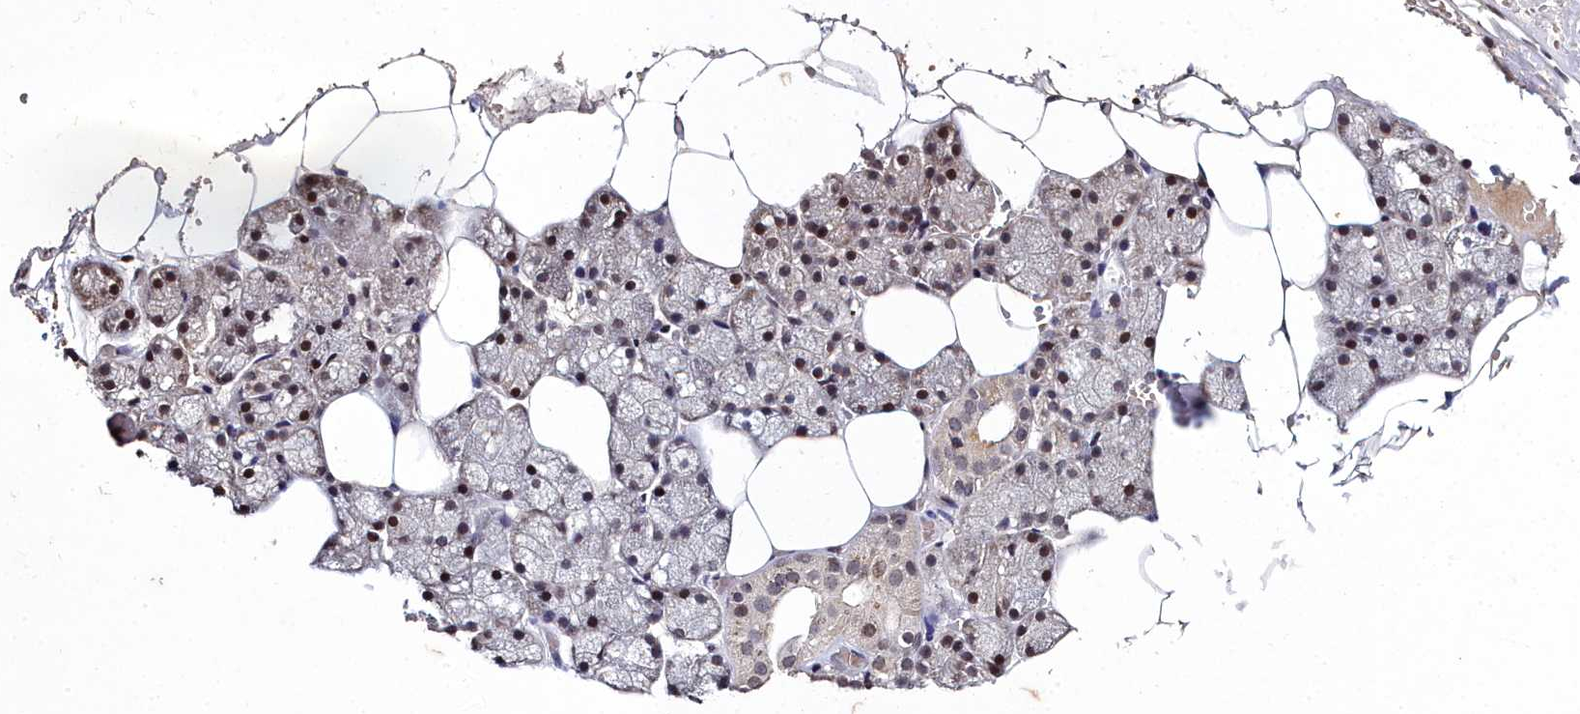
{"staining": {"intensity": "moderate", "quantity": "<25%", "location": "cytoplasmic/membranous,nuclear"}, "tissue": "salivary gland", "cell_type": "Glandular cells", "image_type": "normal", "snomed": [{"axis": "morphology", "description": "Normal tissue, NOS"}, {"axis": "topography", "description": "Salivary gland"}], "caption": "Approximately <25% of glandular cells in normal salivary gland display moderate cytoplasmic/membranous,nuclear protein expression as visualized by brown immunohistochemical staining.", "gene": "FZD4", "patient": {"sex": "male", "age": 62}}